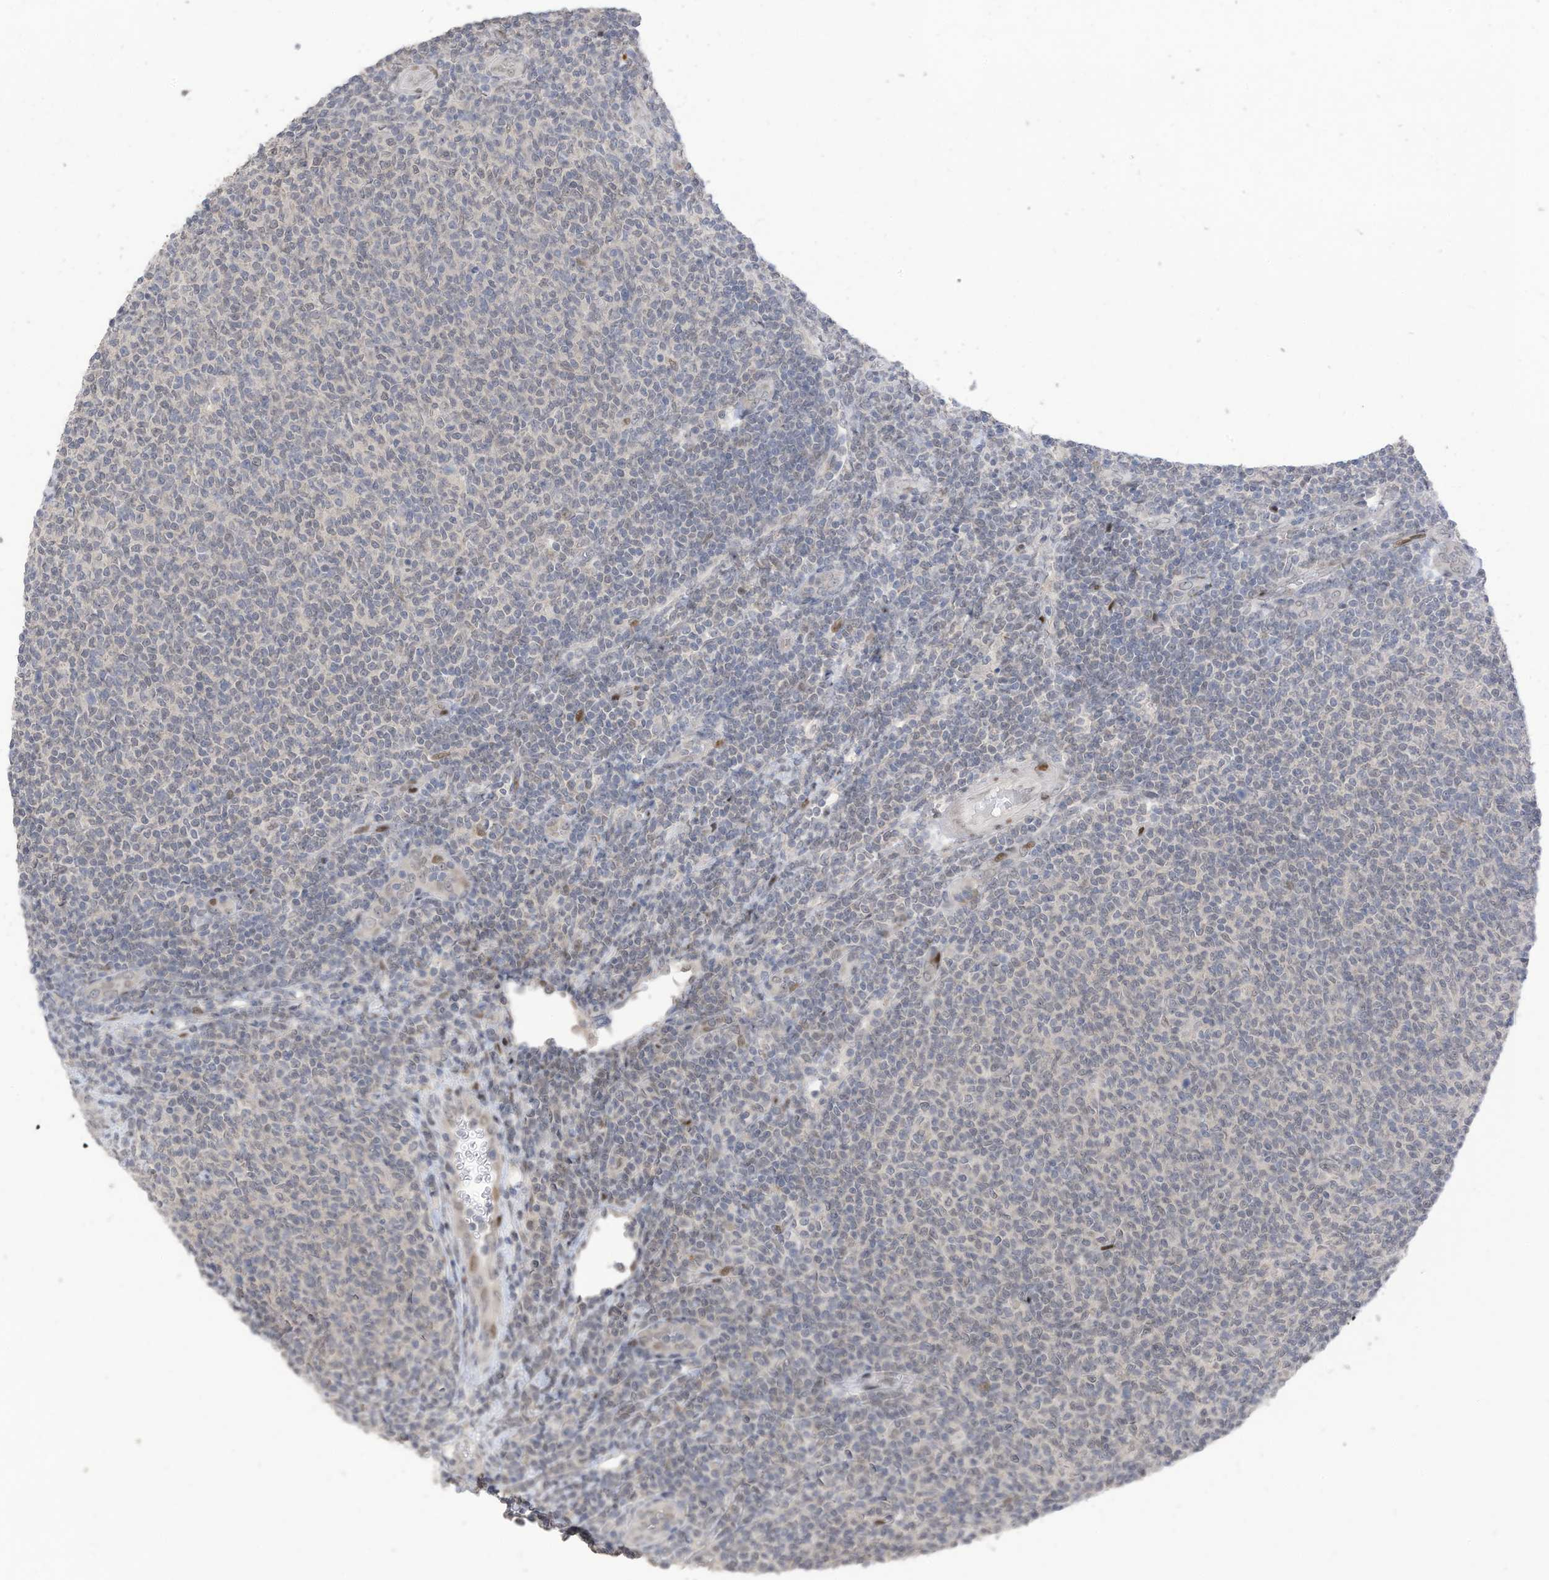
{"staining": {"intensity": "negative", "quantity": "none", "location": "none"}, "tissue": "lymphoma", "cell_type": "Tumor cells", "image_type": "cancer", "snomed": [{"axis": "morphology", "description": "Malignant lymphoma, non-Hodgkin's type, Low grade"}, {"axis": "topography", "description": "Lymph node"}], "caption": "A high-resolution image shows immunohistochemistry staining of lymphoma, which demonstrates no significant positivity in tumor cells. (Stains: DAB (3,3'-diaminobenzidine) immunohistochemistry (IHC) with hematoxylin counter stain, Microscopy: brightfield microscopy at high magnification).", "gene": "RABL3", "patient": {"sex": "male", "age": 66}}